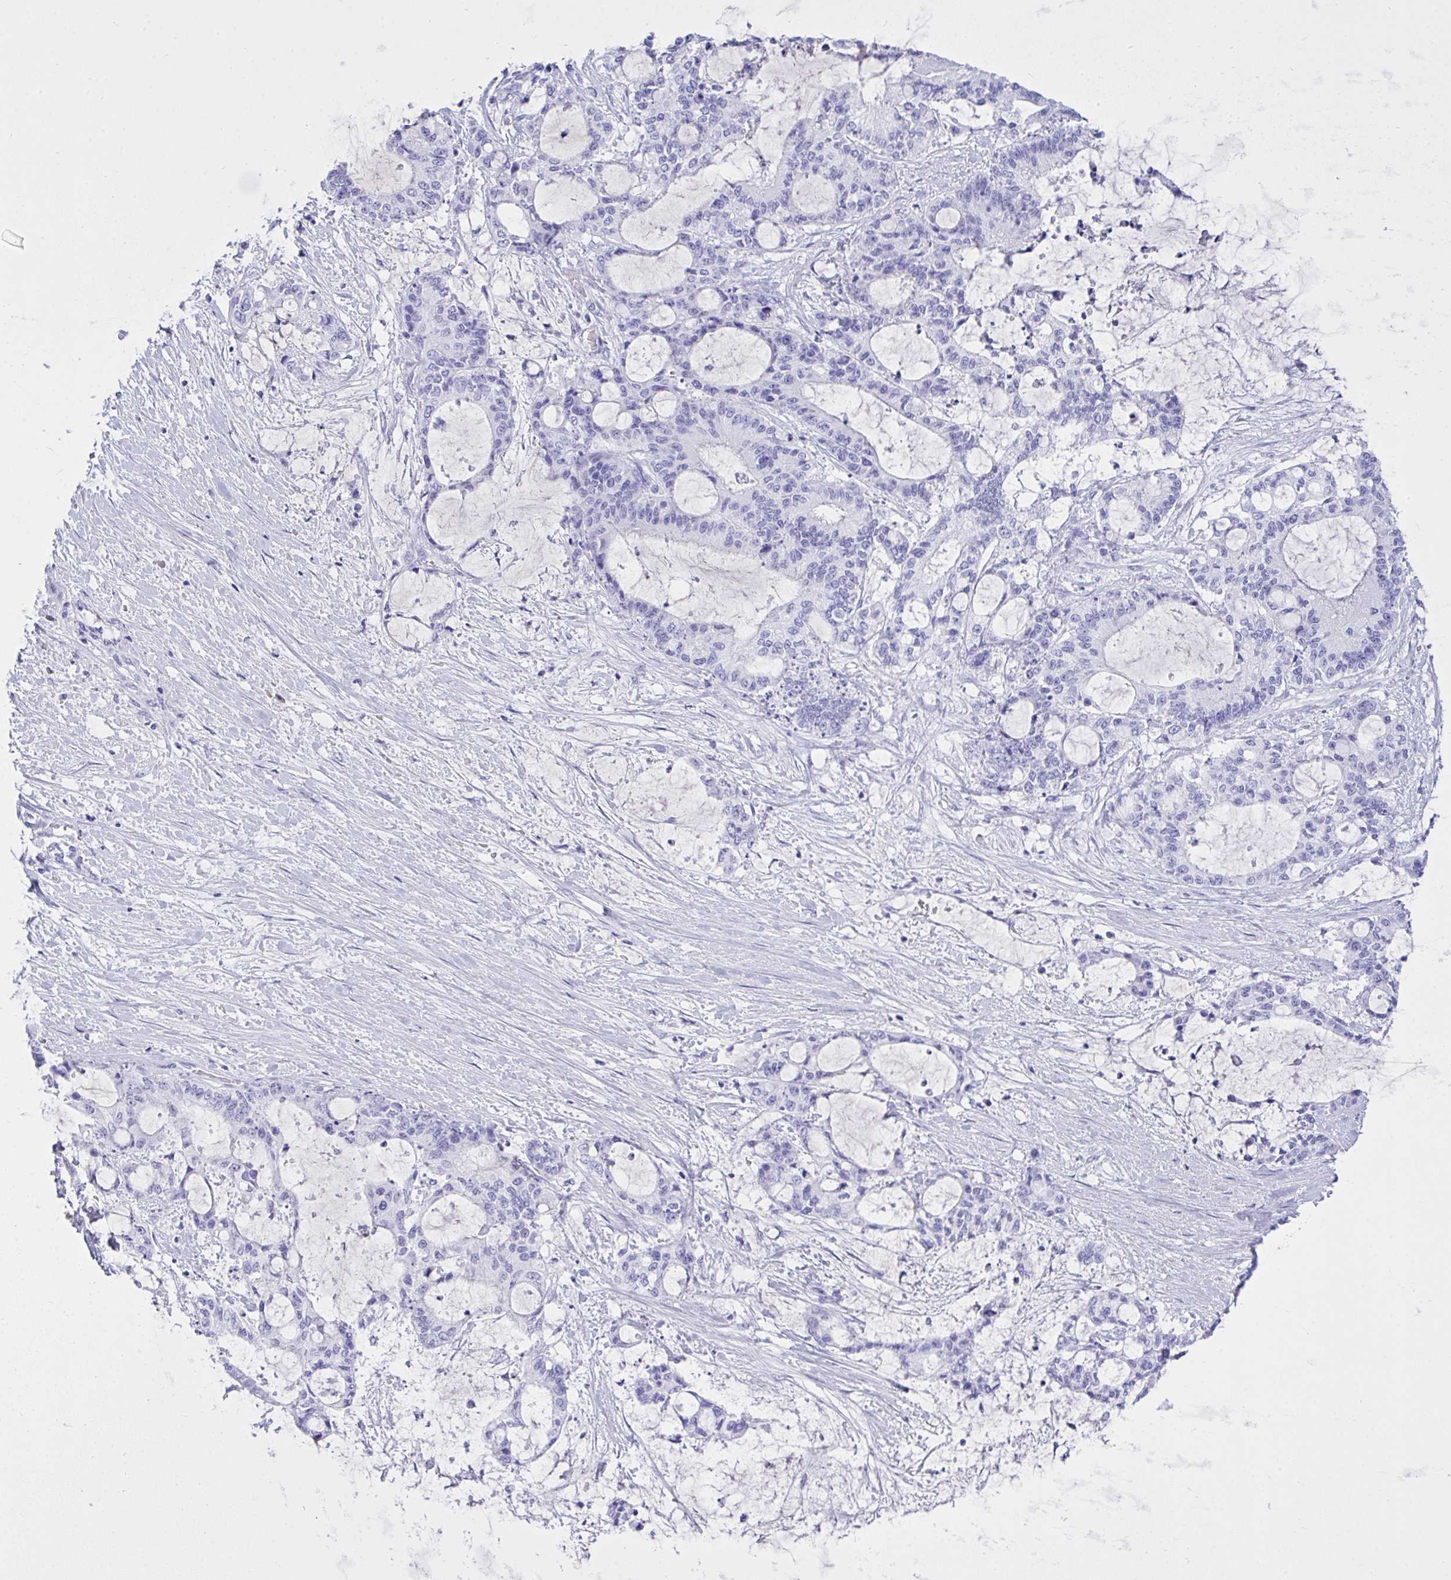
{"staining": {"intensity": "negative", "quantity": "none", "location": "none"}, "tissue": "liver cancer", "cell_type": "Tumor cells", "image_type": "cancer", "snomed": [{"axis": "morphology", "description": "Normal tissue, NOS"}, {"axis": "morphology", "description": "Cholangiocarcinoma"}, {"axis": "topography", "description": "Liver"}, {"axis": "topography", "description": "Peripheral nerve tissue"}], "caption": "Liver cholangiocarcinoma was stained to show a protein in brown. There is no significant staining in tumor cells. The staining is performed using DAB (3,3'-diaminobenzidine) brown chromogen with nuclei counter-stained in using hematoxylin.", "gene": "AKR1D1", "patient": {"sex": "female", "age": 73}}